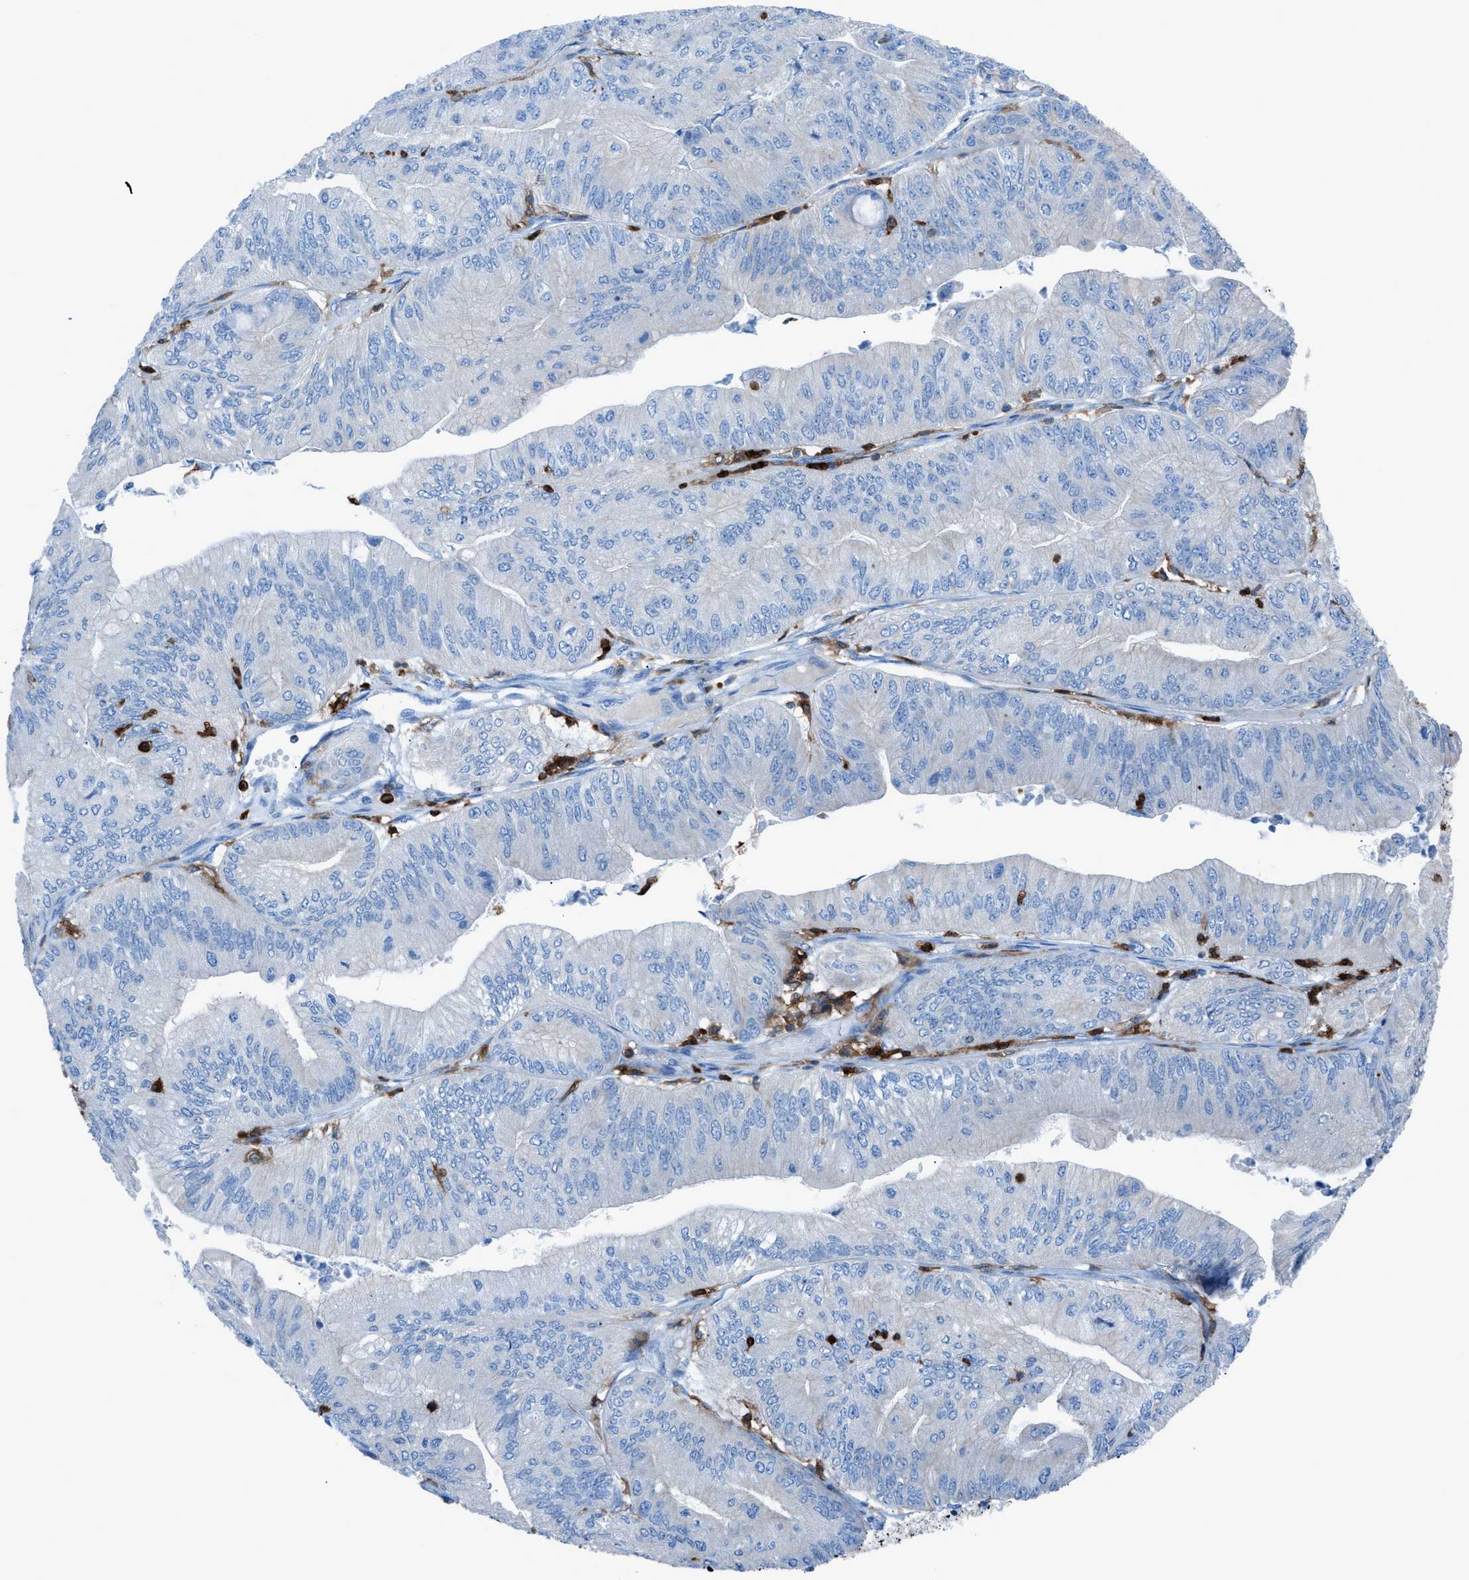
{"staining": {"intensity": "negative", "quantity": "none", "location": "none"}, "tissue": "ovarian cancer", "cell_type": "Tumor cells", "image_type": "cancer", "snomed": [{"axis": "morphology", "description": "Cystadenocarcinoma, mucinous, NOS"}, {"axis": "topography", "description": "Ovary"}], "caption": "Protein analysis of ovarian mucinous cystadenocarcinoma exhibits no significant positivity in tumor cells. (DAB IHC visualized using brightfield microscopy, high magnification).", "gene": "ITGB2", "patient": {"sex": "female", "age": 61}}